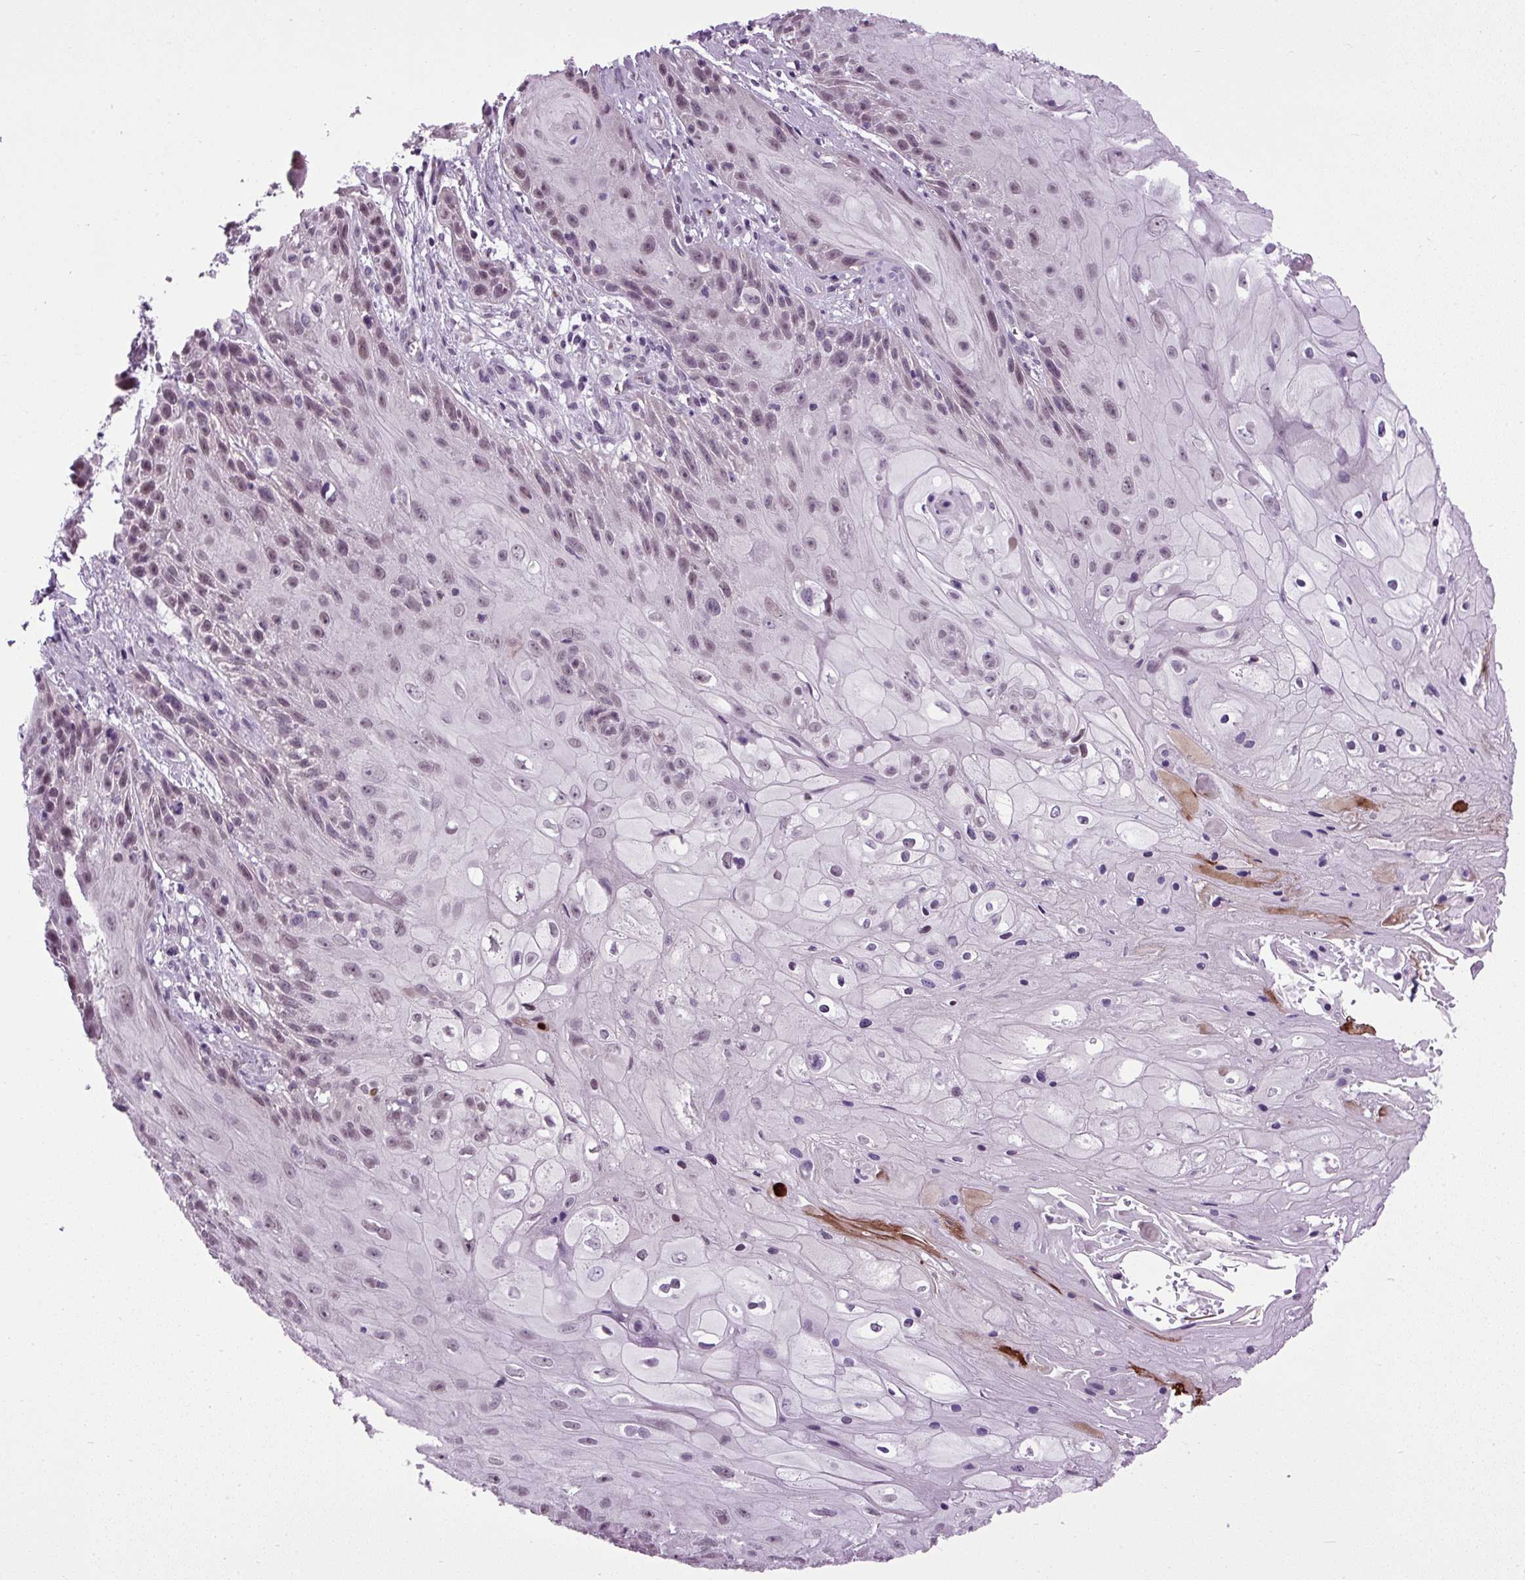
{"staining": {"intensity": "weak", "quantity": "25%-75%", "location": "nuclear"}, "tissue": "skin cancer", "cell_type": "Tumor cells", "image_type": "cancer", "snomed": [{"axis": "morphology", "description": "Squamous cell carcinoma, NOS"}, {"axis": "topography", "description": "Skin"}, {"axis": "topography", "description": "Vulva"}], "caption": "Immunohistochemical staining of human skin squamous cell carcinoma reveals low levels of weak nuclear positivity in about 25%-75% of tumor cells.", "gene": "A1CF", "patient": {"sex": "female", "age": 76}}